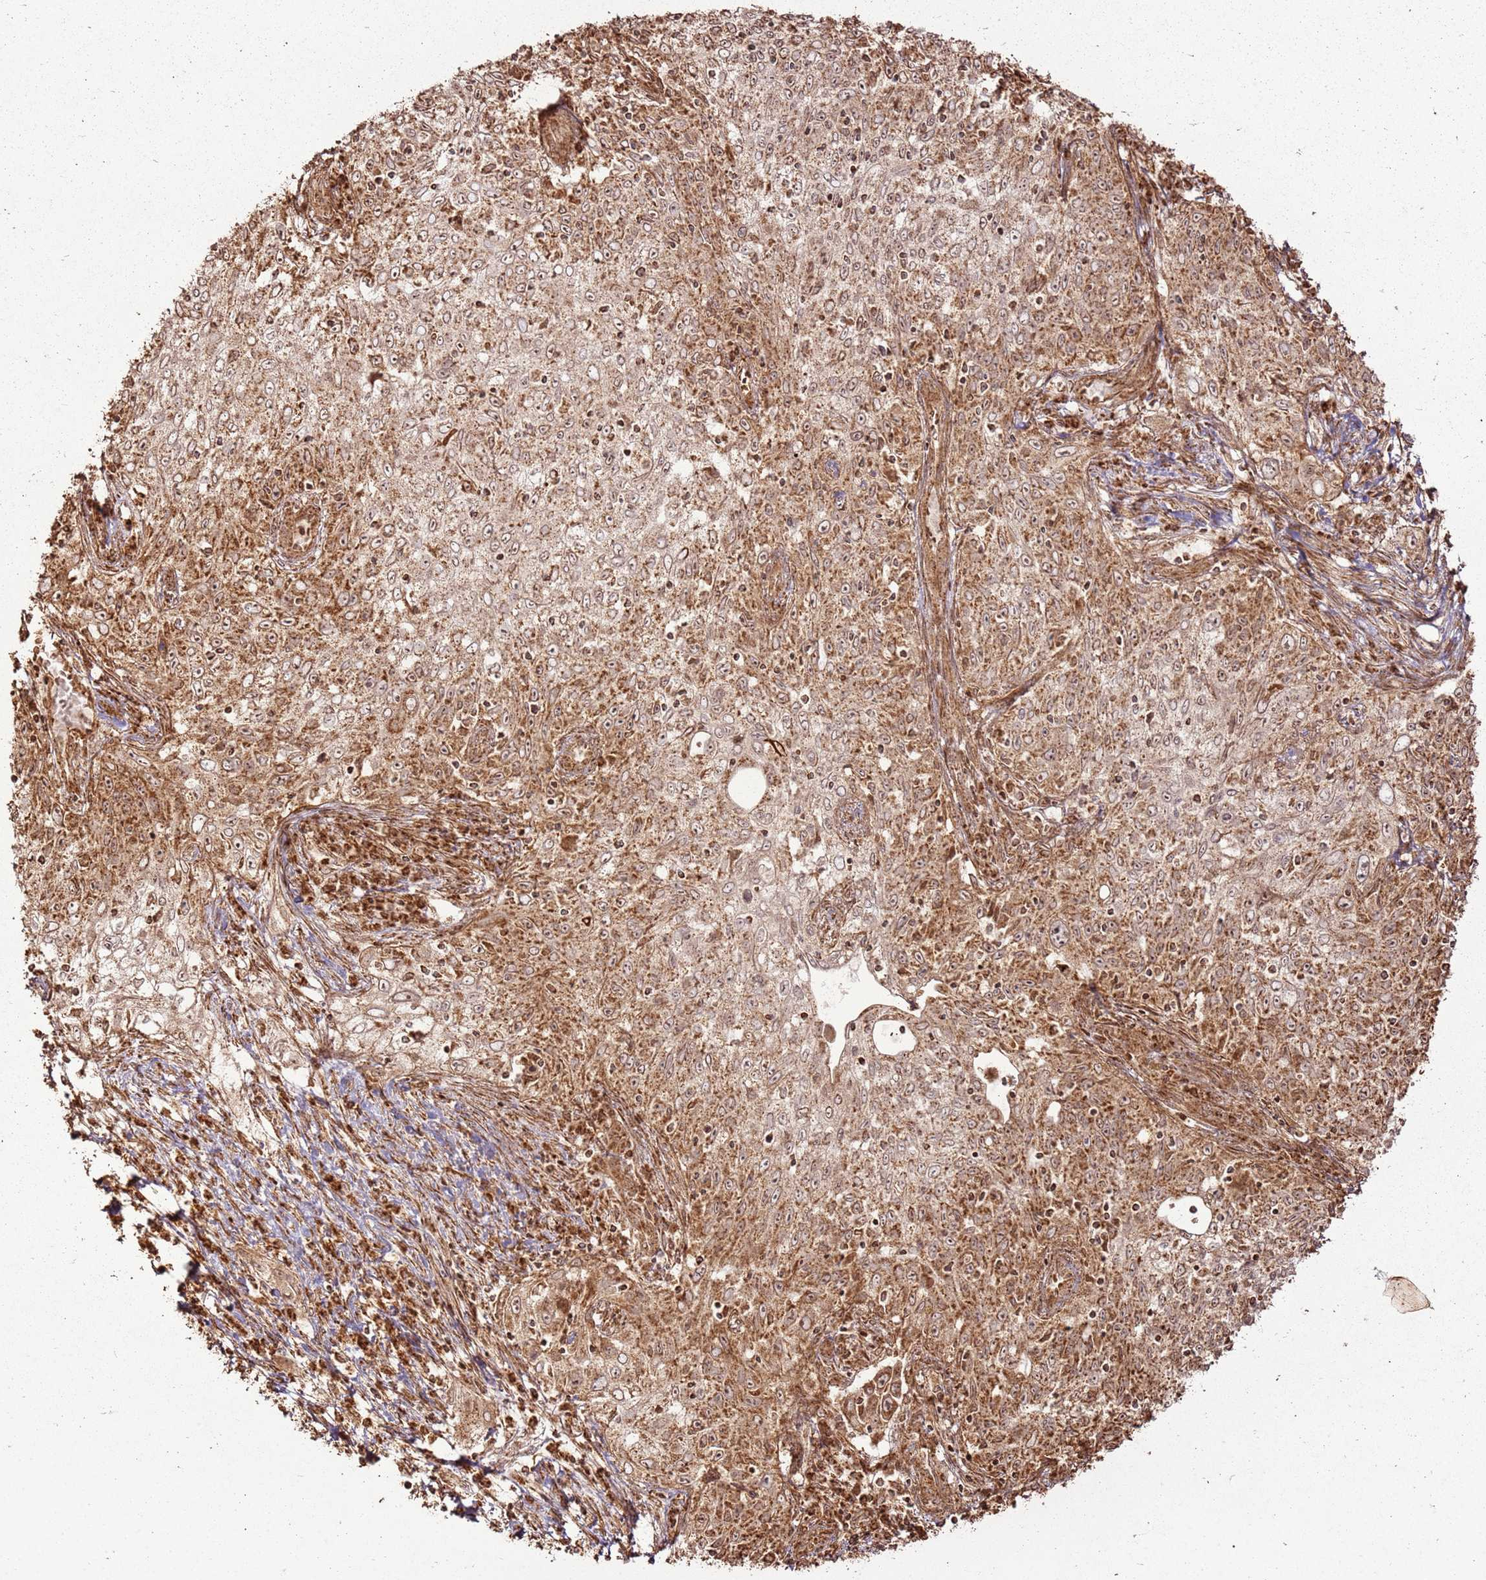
{"staining": {"intensity": "moderate", "quantity": ">75%", "location": "cytoplasmic/membranous,nuclear"}, "tissue": "lung cancer", "cell_type": "Tumor cells", "image_type": "cancer", "snomed": [{"axis": "morphology", "description": "Squamous cell carcinoma, NOS"}, {"axis": "topography", "description": "Lung"}], "caption": "Human squamous cell carcinoma (lung) stained with a brown dye demonstrates moderate cytoplasmic/membranous and nuclear positive positivity in approximately >75% of tumor cells.", "gene": "MRPS6", "patient": {"sex": "female", "age": 69}}